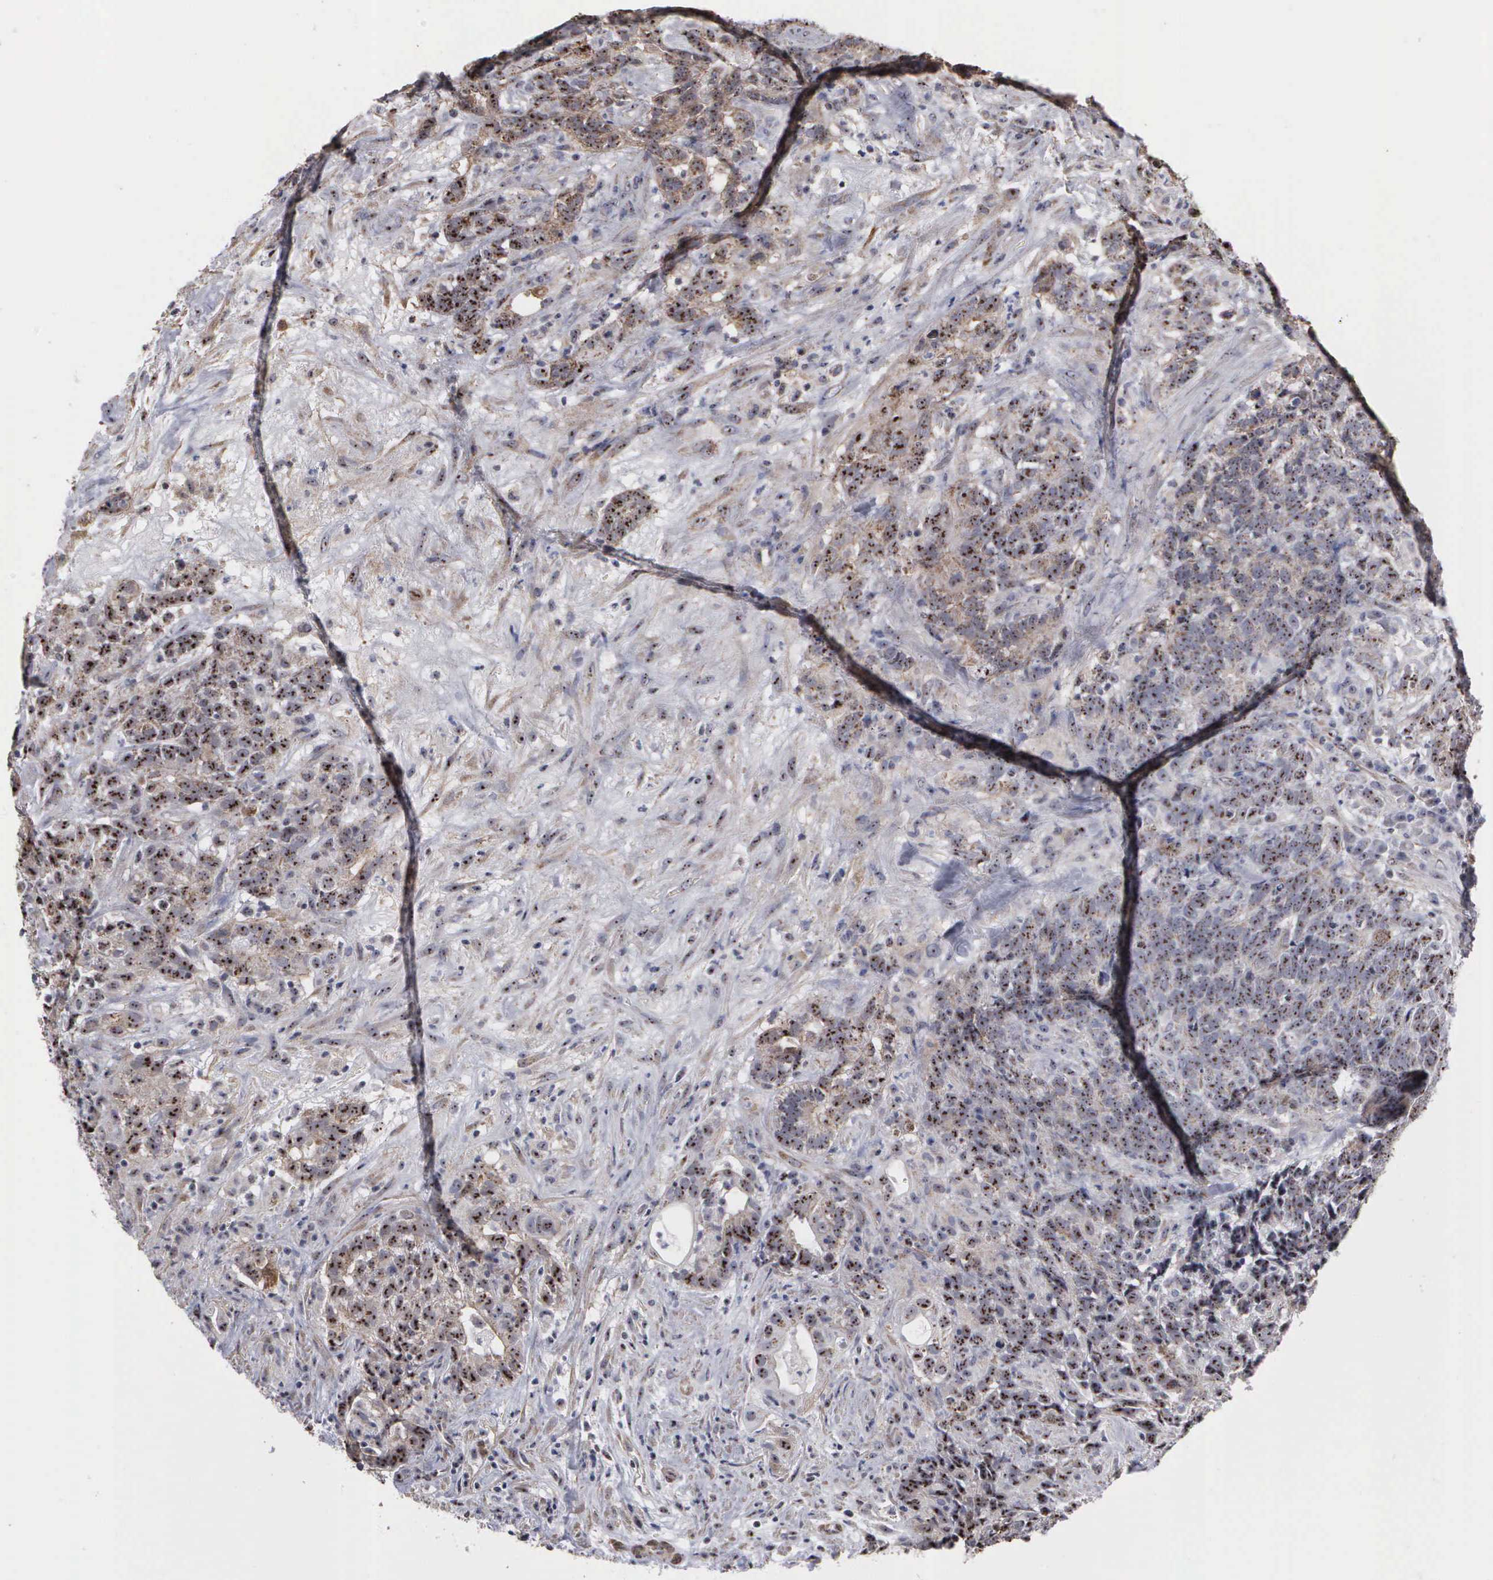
{"staining": {"intensity": "moderate", "quantity": ">75%", "location": "cytoplasmic/membranous,nuclear"}, "tissue": "testis cancer", "cell_type": "Tumor cells", "image_type": "cancer", "snomed": [{"axis": "morphology", "description": "Carcinoma, Embryonal, NOS"}, {"axis": "topography", "description": "Testis"}], "caption": "Testis cancer stained with IHC shows moderate cytoplasmic/membranous and nuclear expression in approximately >75% of tumor cells. The staining was performed using DAB, with brown indicating positive protein expression. Nuclei are stained blue with hematoxylin.", "gene": "NGDN", "patient": {"sex": "male", "age": 26}}